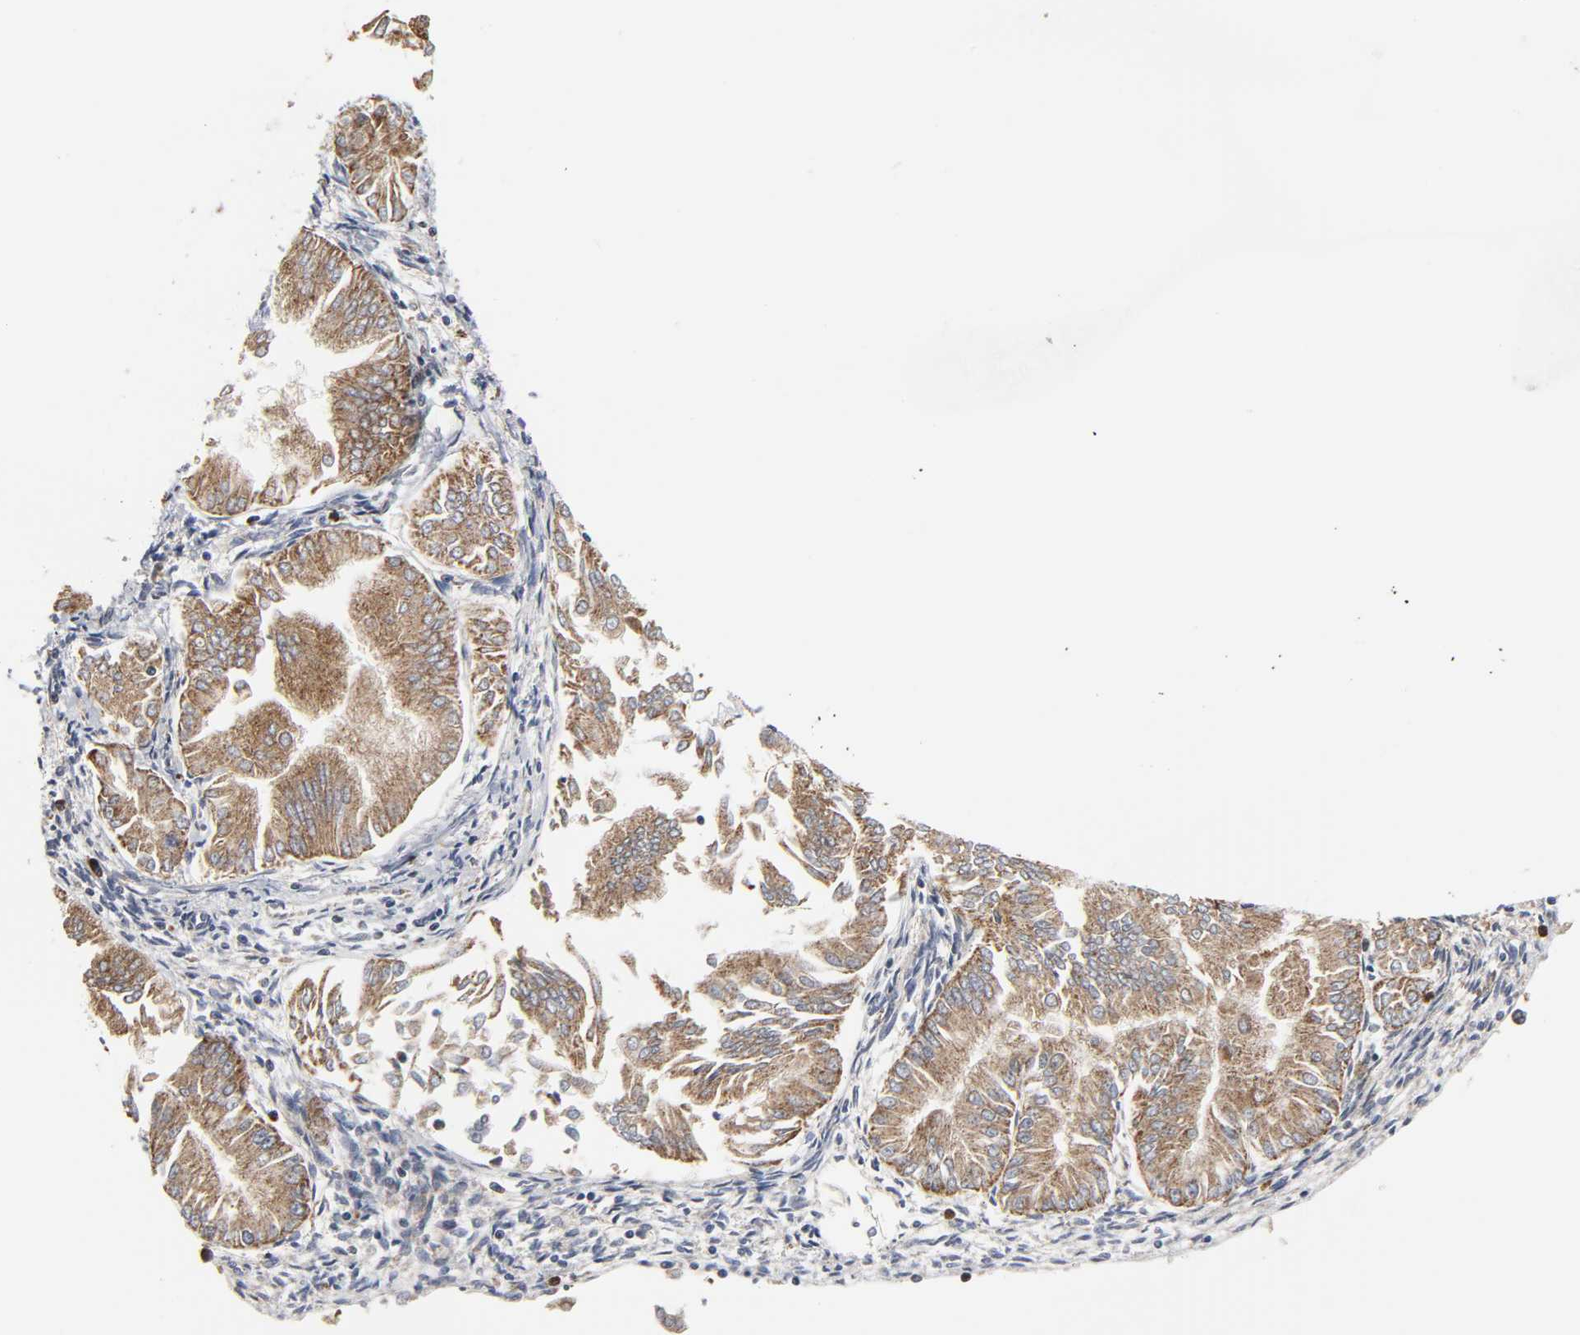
{"staining": {"intensity": "moderate", "quantity": ">75%", "location": "cytoplasmic/membranous"}, "tissue": "endometrial cancer", "cell_type": "Tumor cells", "image_type": "cancer", "snomed": [{"axis": "morphology", "description": "Adenocarcinoma, NOS"}, {"axis": "topography", "description": "Endometrium"}], "caption": "Immunohistochemistry (DAB) staining of endometrial cancer (adenocarcinoma) displays moderate cytoplasmic/membranous protein positivity in approximately >75% of tumor cells. The staining was performed using DAB (3,3'-diaminobenzidine) to visualize the protein expression in brown, while the nuclei were stained in blue with hematoxylin (Magnification: 20x).", "gene": "BAX", "patient": {"sex": "female", "age": 53}}